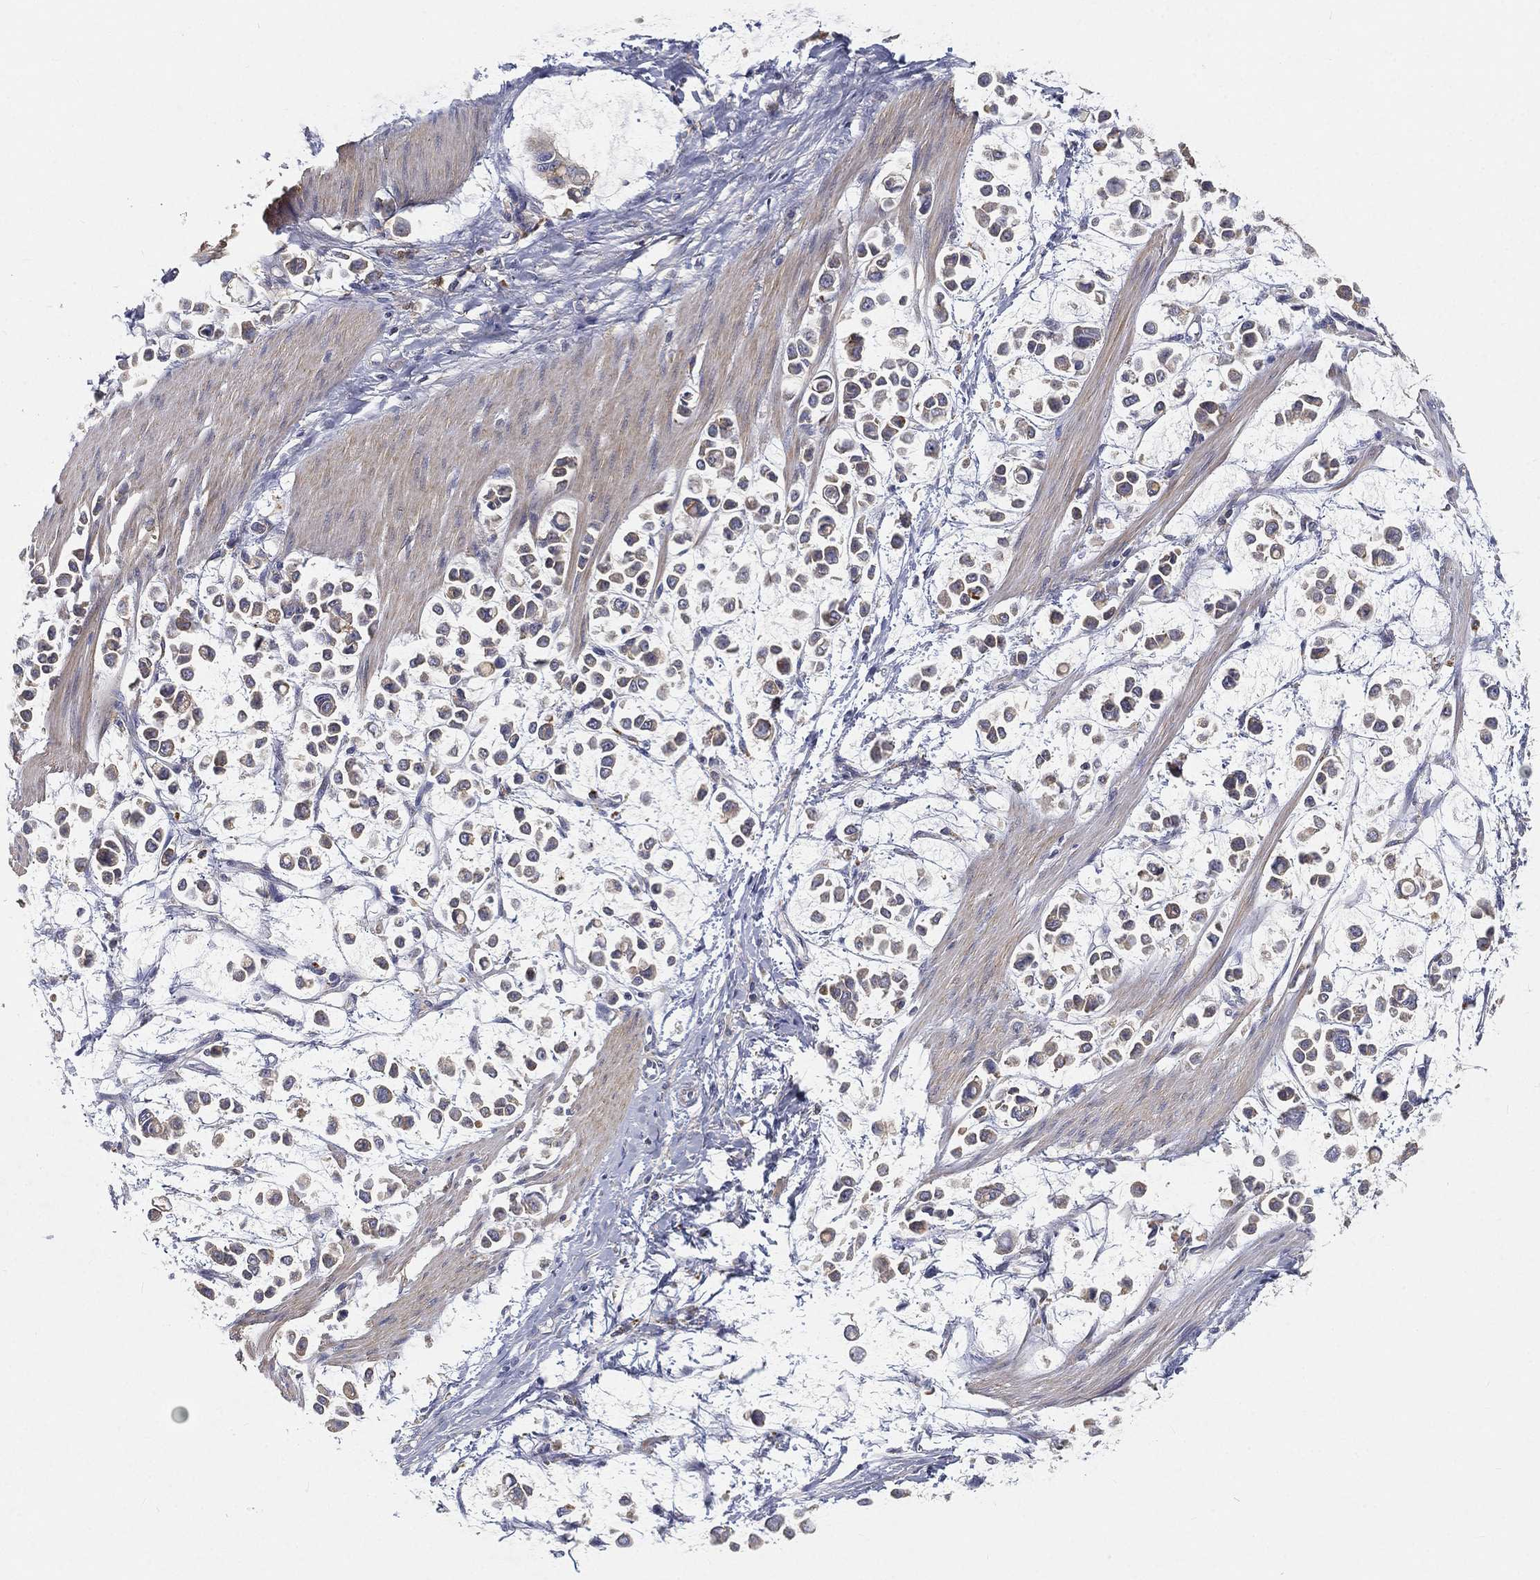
{"staining": {"intensity": "negative", "quantity": "none", "location": "none"}, "tissue": "stomach cancer", "cell_type": "Tumor cells", "image_type": "cancer", "snomed": [{"axis": "morphology", "description": "Adenocarcinoma, NOS"}, {"axis": "topography", "description": "Stomach"}], "caption": "IHC image of human adenocarcinoma (stomach) stained for a protein (brown), which demonstrates no positivity in tumor cells.", "gene": "CTSL", "patient": {"sex": "male", "age": 82}}